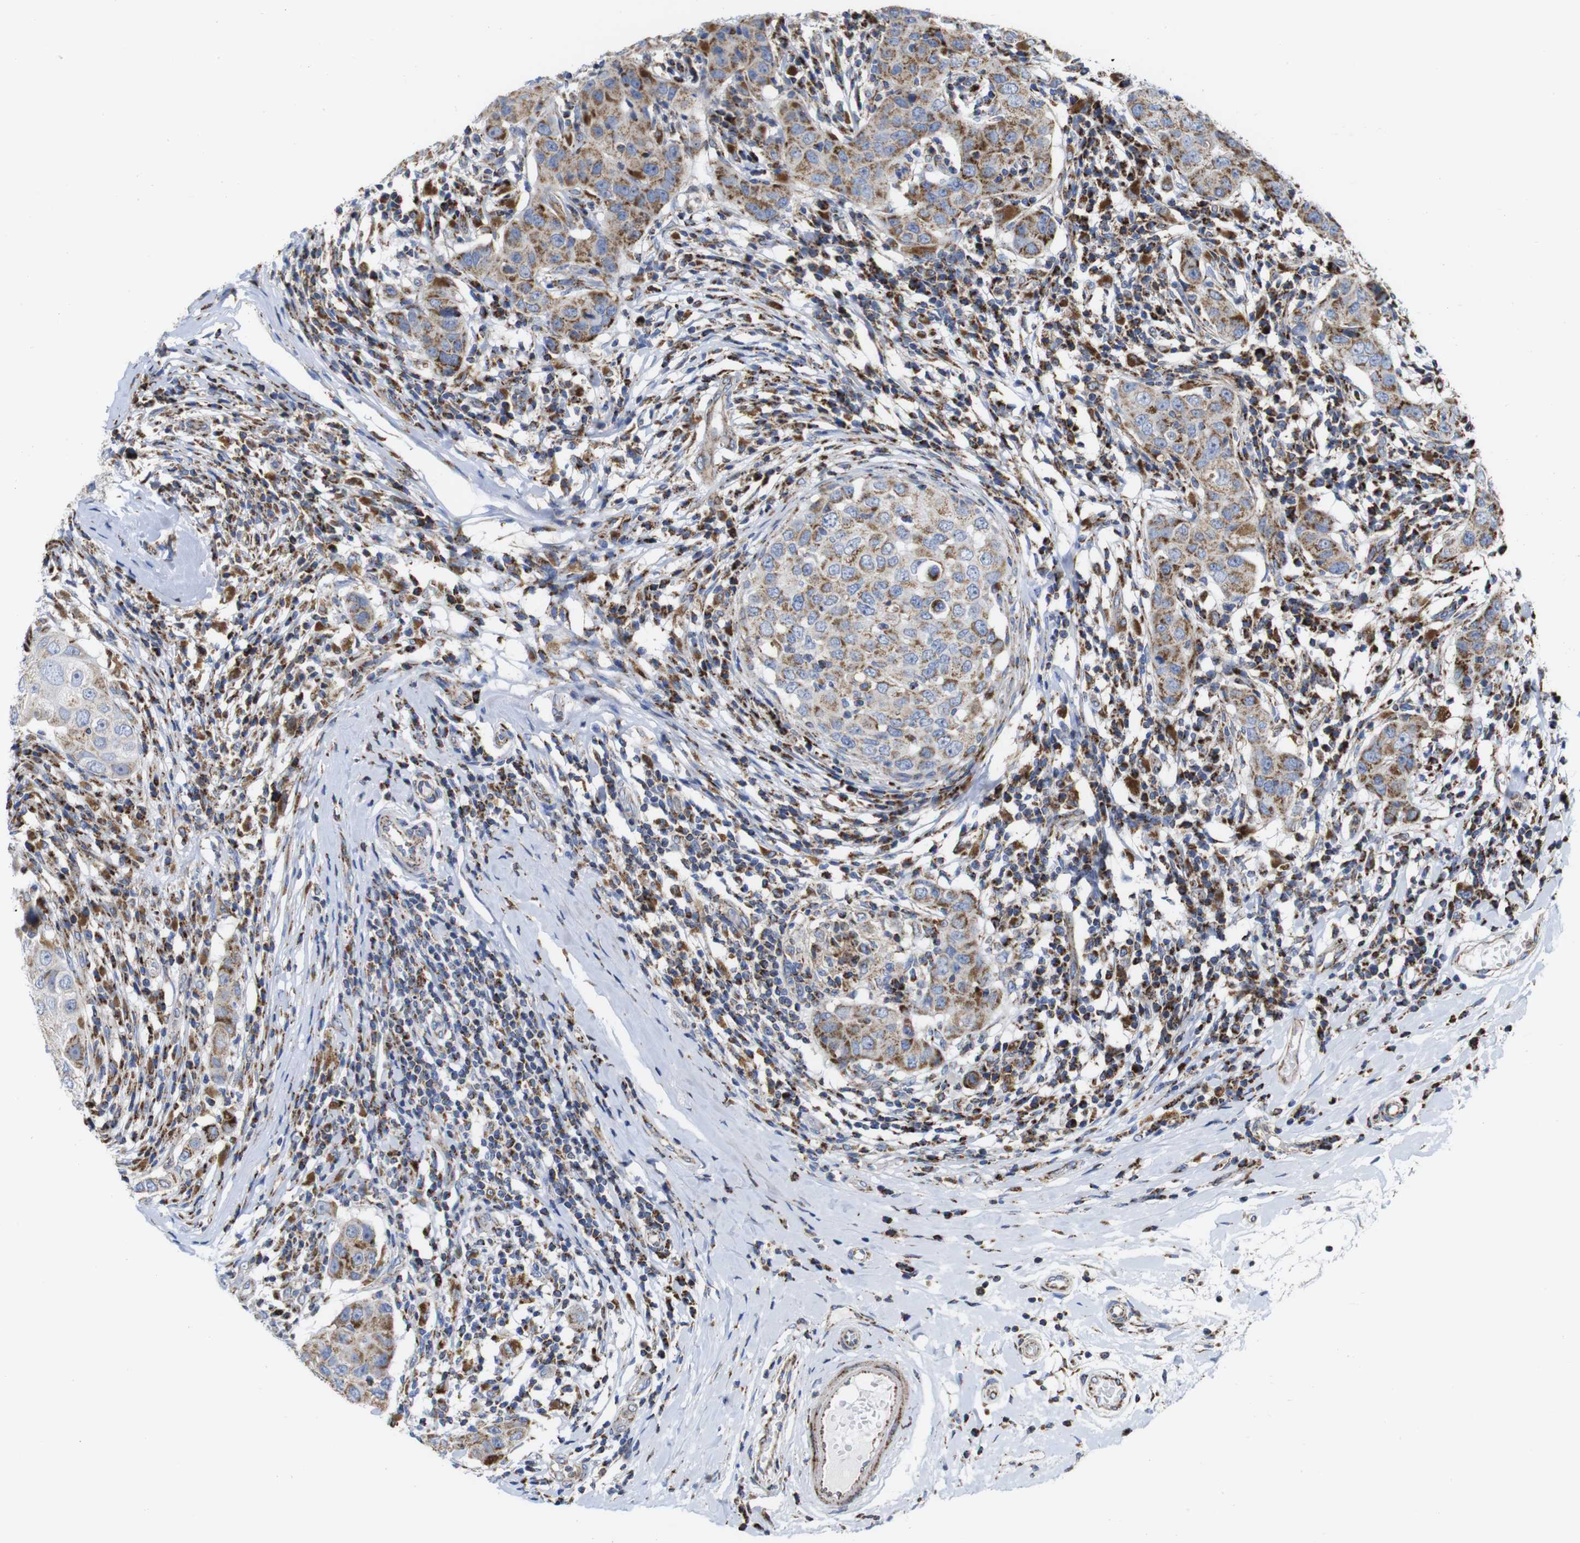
{"staining": {"intensity": "moderate", "quantity": ">75%", "location": "cytoplasmic/membranous"}, "tissue": "breast cancer", "cell_type": "Tumor cells", "image_type": "cancer", "snomed": [{"axis": "morphology", "description": "Duct carcinoma"}, {"axis": "topography", "description": "Breast"}], "caption": "Immunohistochemical staining of human breast infiltrating ductal carcinoma demonstrates medium levels of moderate cytoplasmic/membranous expression in about >75% of tumor cells.", "gene": "TMEM192", "patient": {"sex": "female", "age": 27}}